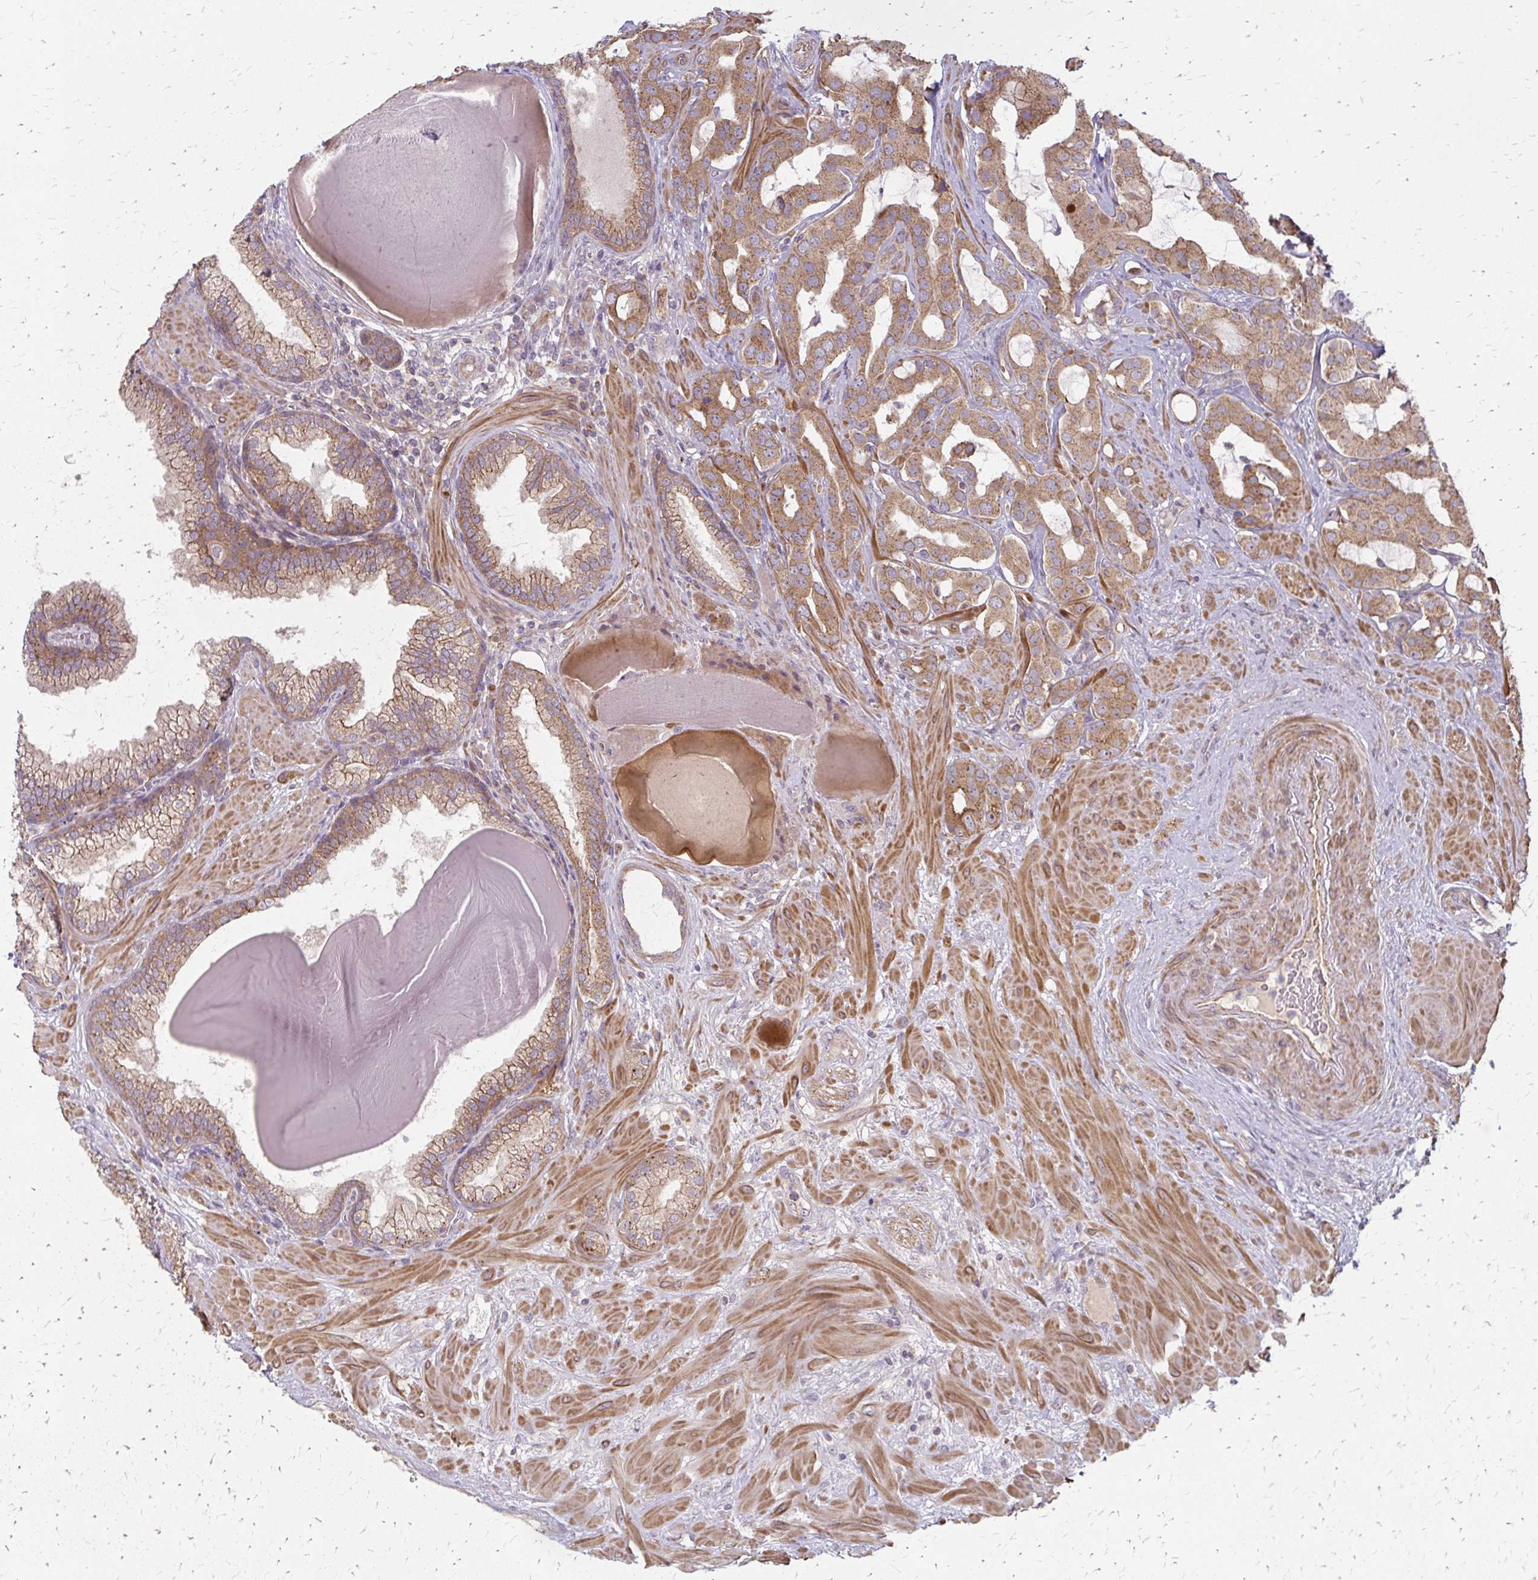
{"staining": {"intensity": "moderate", "quantity": ">75%", "location": "cytoplasmic/membranous"}, "tissue": "prostate cancer", "cell_type": "Tumor cells", "image_type": "cancer", "snomed": [{"axis": "morphology", "description": "Adenocarcinoma, Low grade"}, {"axis": "topography", "description": "Prostate"}], "caption": "Protein staining displays moderate cytoplasmic/membranous expression in about >75% of tumor cells in prostate cancer (low-grade adenocarcinoma). (DAB IHC with brightfield microscopy, high magnification).", "gene": "ZNF383", "patient": {"sex": "male", "age": 57}}